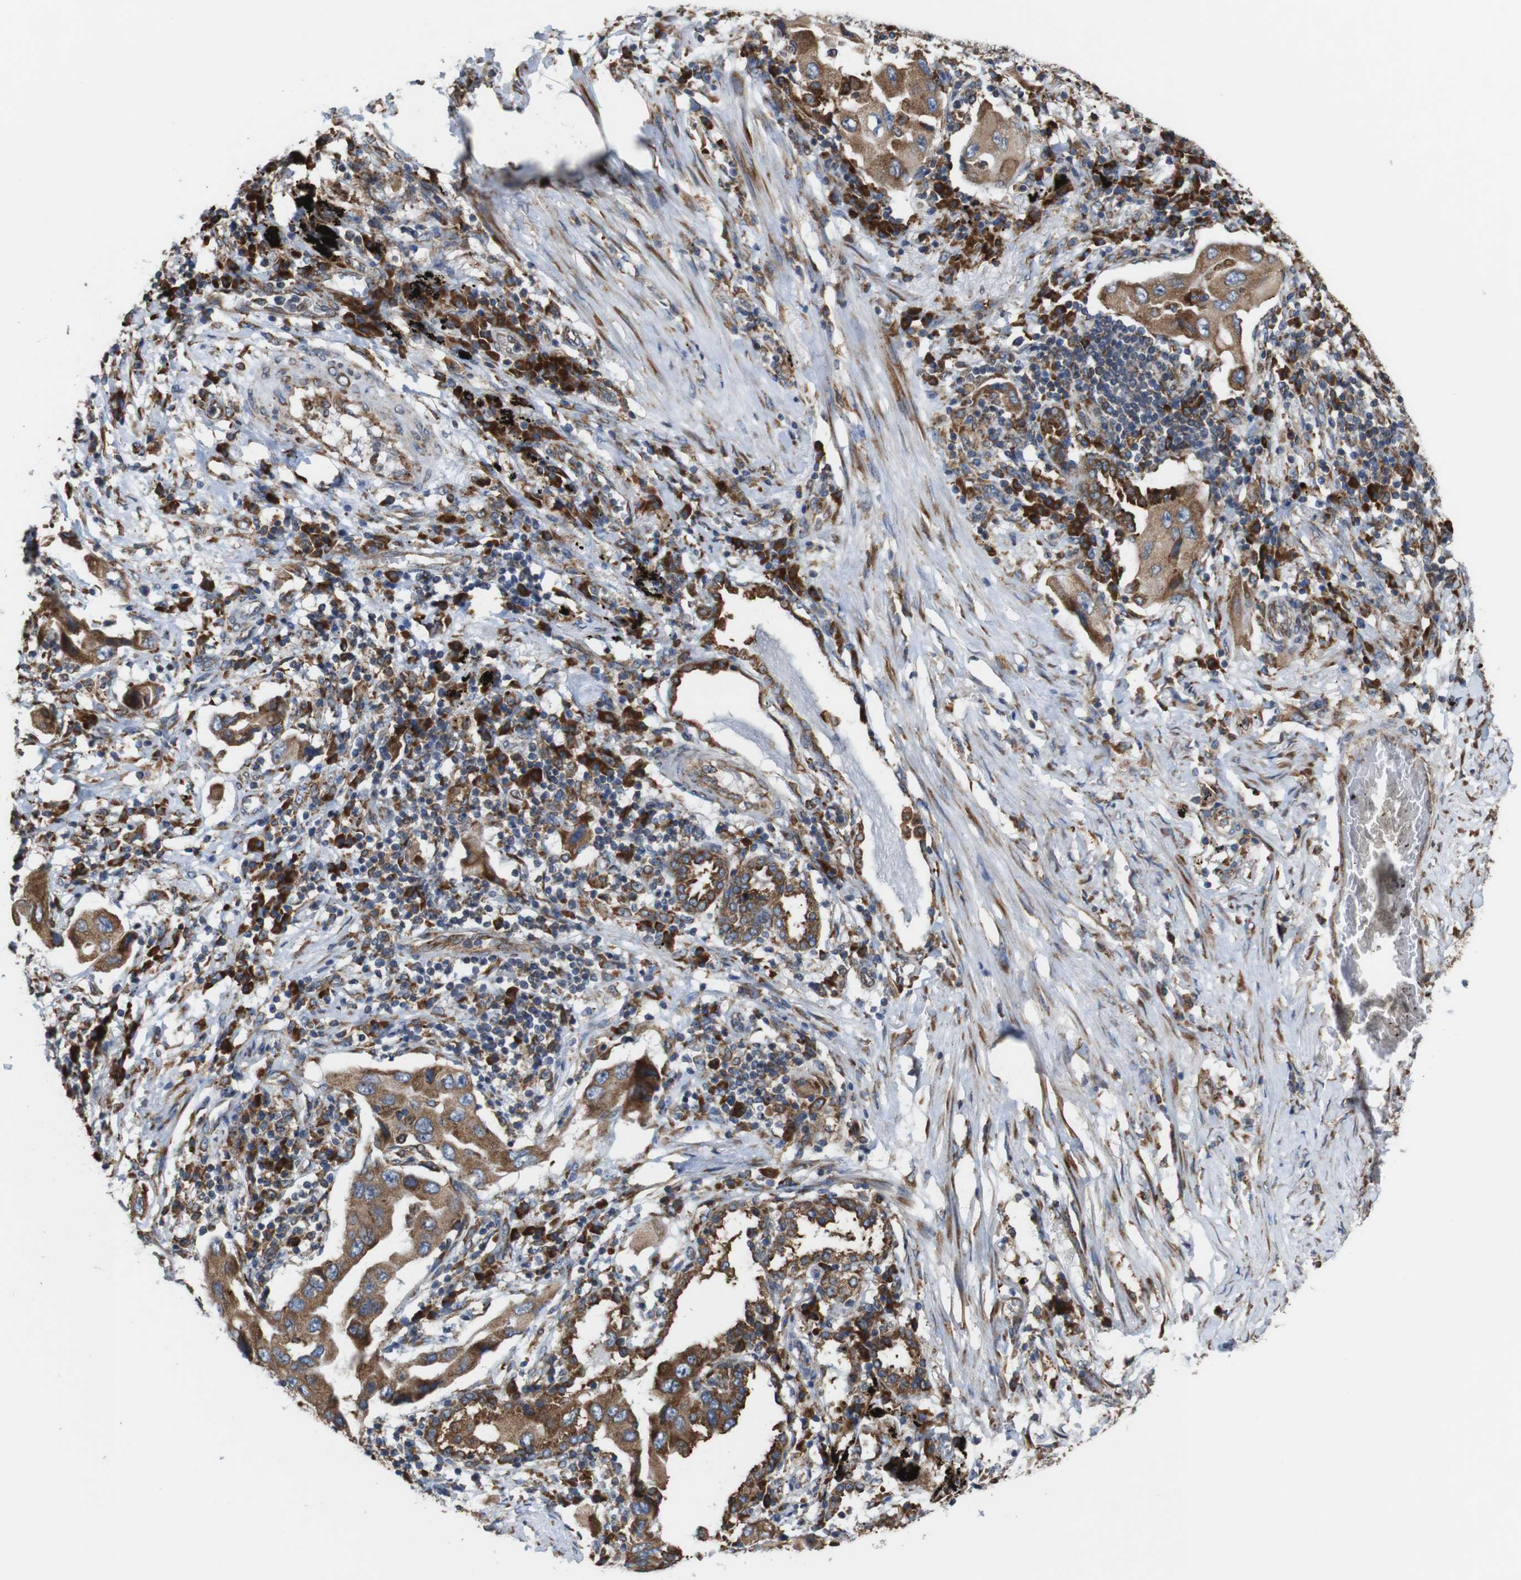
{"staining": {"intensity": "moderate", "quantity": ">75%", "location": "cytoplasmic/membranous"}, "tissue": "lung cancer", "cell_type": "Tumor cells", "image_type": "cancer", "snomed": [{"axis": "morphology", "description": "Adenocarcinoma, NOS"}, {"axis": "topography", "description": "Lung"}], "caption": "A histopathology image of lung adenocarcinoma stained for a protein displays moderate cytoplasmic/membranous brown staining in tumor cells.", "gene": "UGGT1", "patient": {"sex": "female", "age": 65}}